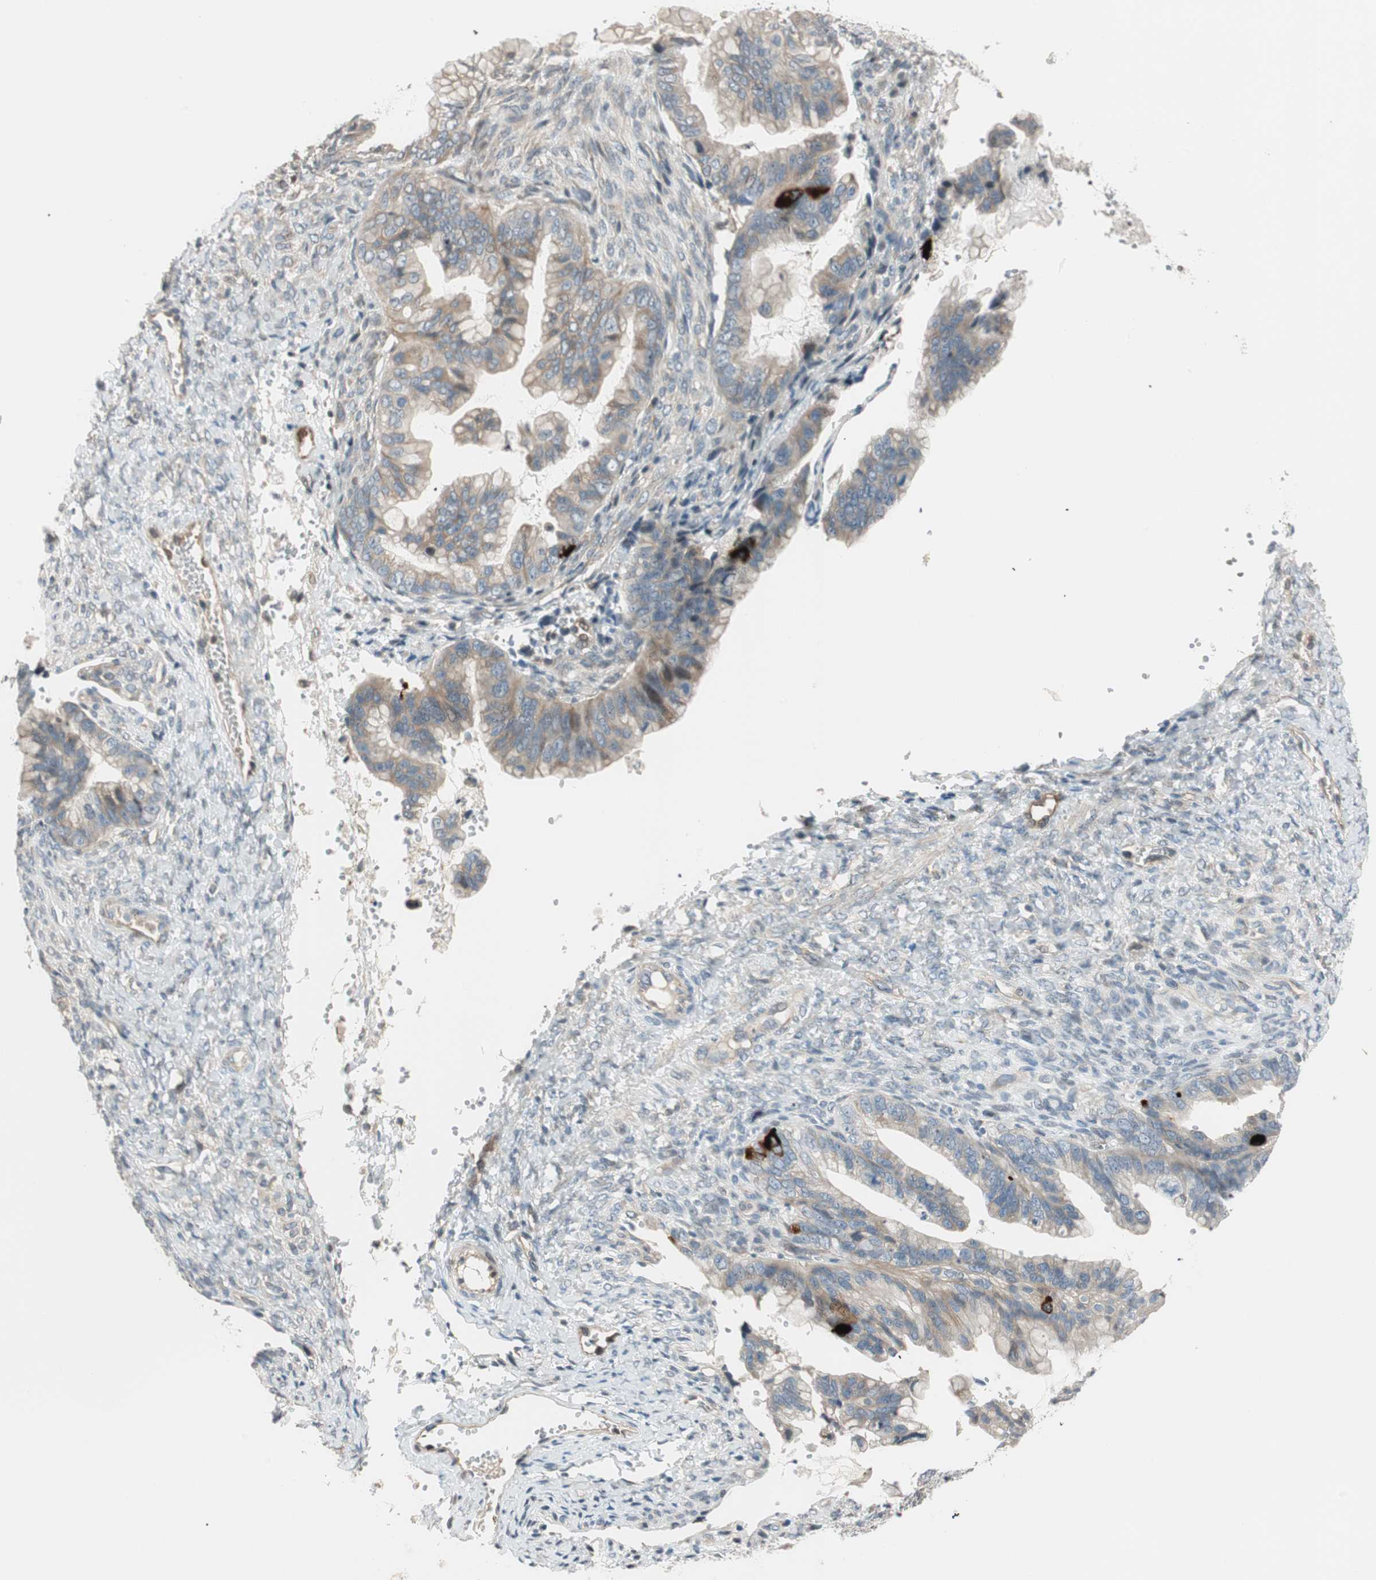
{"staining": {"intensity": "weak", "quantity": ">75%", "location": "cytoplasmic/membranous"}, "tissue": "ovarian cancer", "cell_type": "Tumor cells", "image_type": "cancer", "snomed": [{"axis": "morphology", "description": "Cystadenocarcinoma, mucinous, NOS"}, {"axis": "topography", "description": "Ovary"}], "caption": "This micrograph reveals immunohistochemistry staining of mucinous cystadenocarcinoma (ovarian), with low weak cytoplasmic/membranous staining in approximately >75% of tumor cells.", "gene": "CGRRF1", "patient": {"sex": "female", "age": 36}}